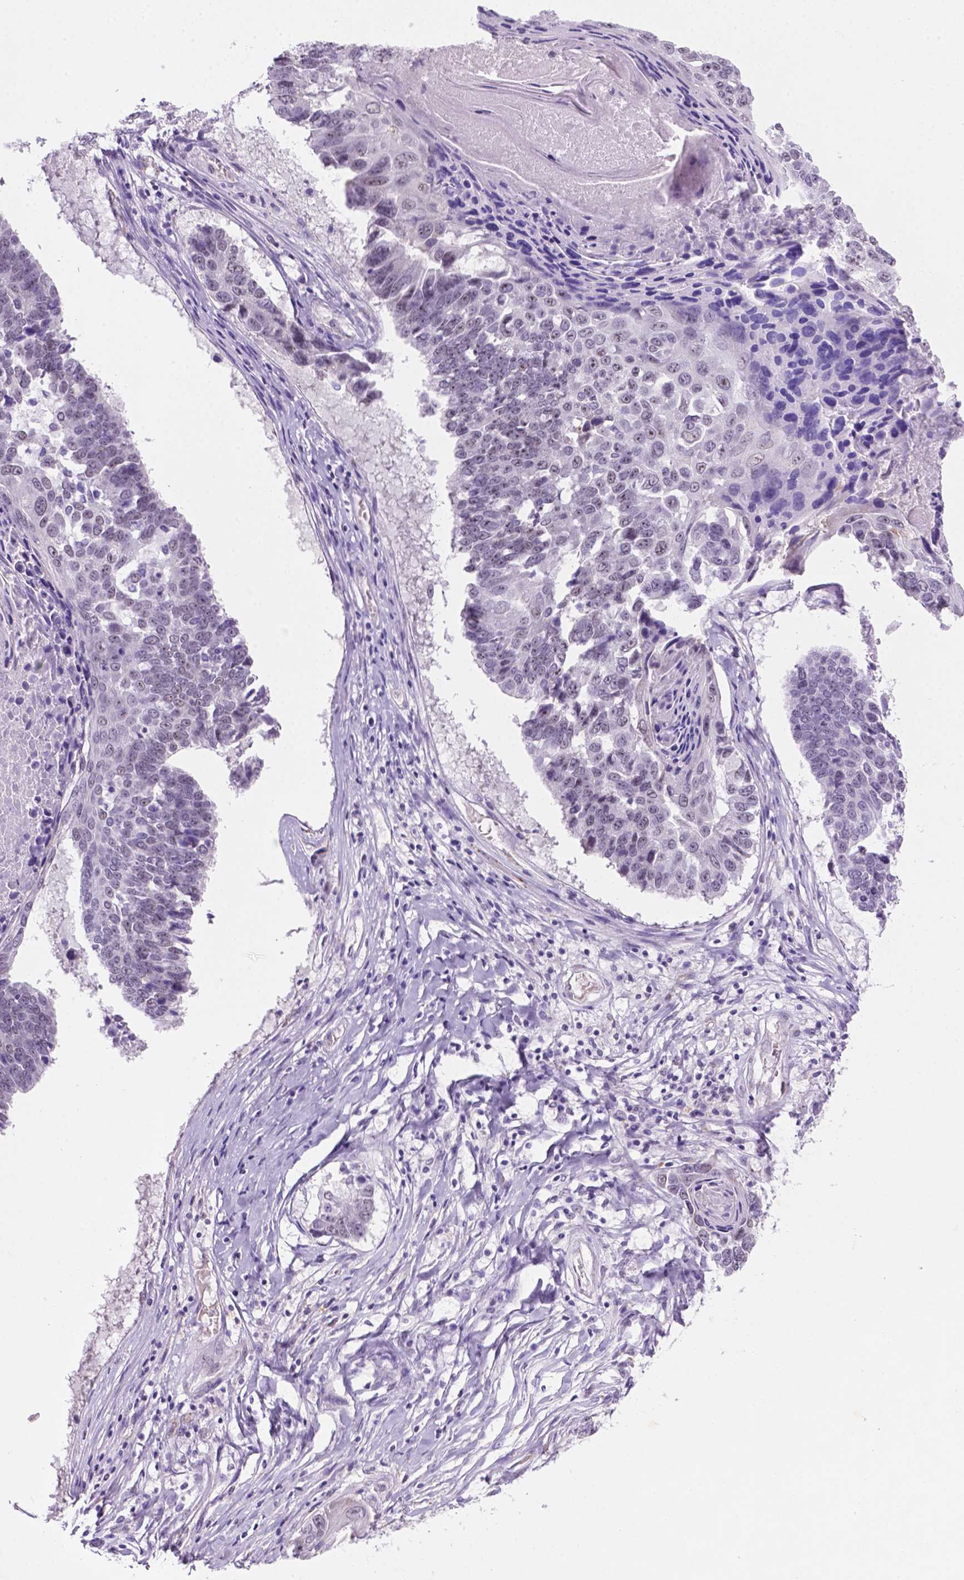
{"staining": {"intensity": "weak", "quantity": "<25%", "location": "nuclear"}, "tissue": "lung cancer", "cell_type": "Tumor cells", "image_type": "cancer", "snomed": [{"axis": "morphology", "description": "Squamous cell carcinoma, NOS"}, {"axis": "topography", "description": "Lung"}], "caption": "There is no significant positivity in tumor cells of lung squamous cell carcinoma.", "gene": "C18orf21", "patient": {"sex": "male", "age": 73}}